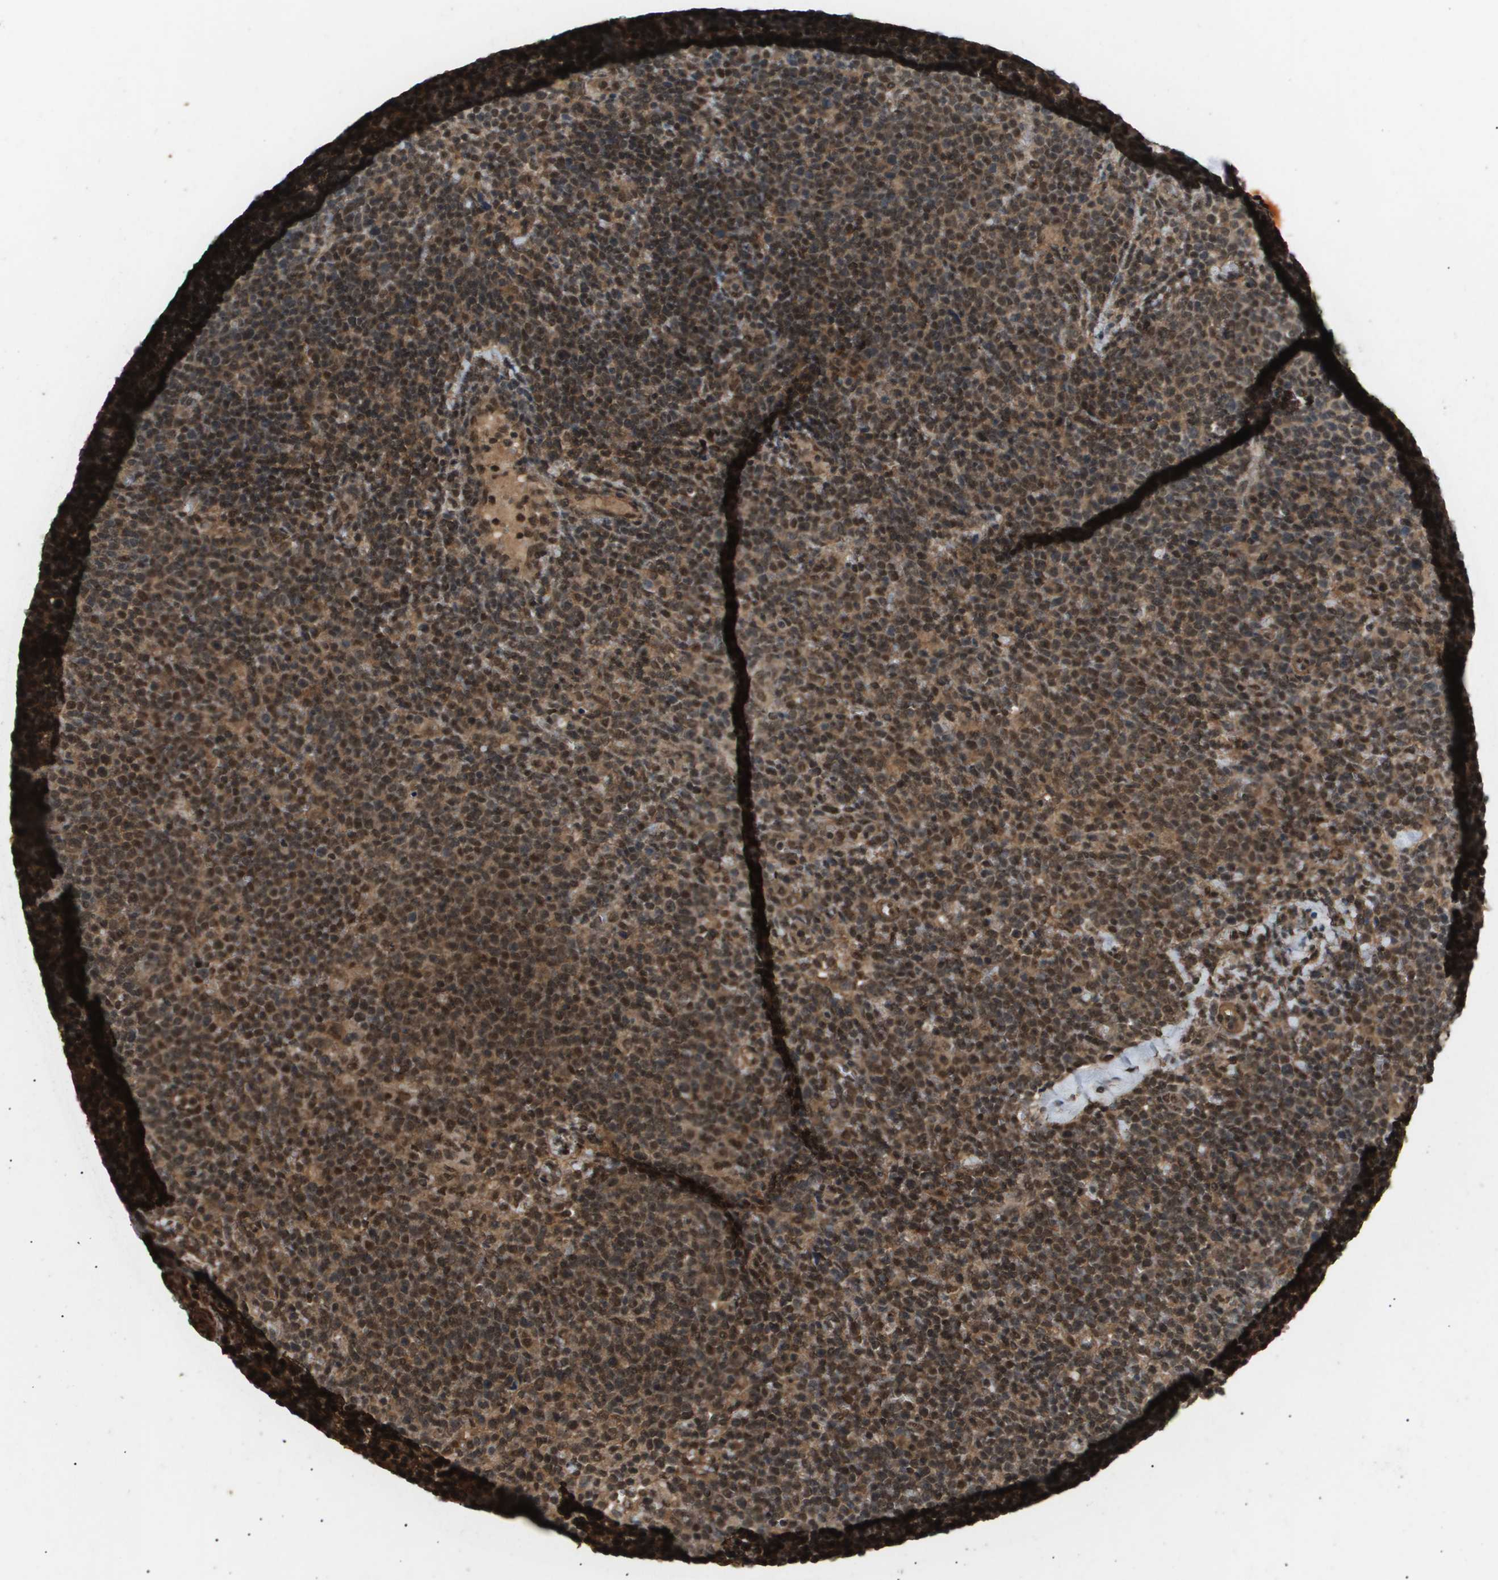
{"staining": {"intensity": "strong", "quantity": ">75%", "location": "cytoplasmic/membranous,nuclear"}, "tissue": "lymphoma", "cell_type": "Tumor cells", "image_type": "cancer", "snomed": [{"axis": "morphology", "description": "Malignant lymphoma, non-Hodgkin's type, High grade"}, {"axis": "topography", "description": "Lymph node"}], "caption": "A micrograph of lymphoma stained for a protein exhibits strong cytoplasmic/membranous and nuclear brown staining in tumor cells.", "gene": "ING1", "patient": {"sex": "male", "age": 61}}